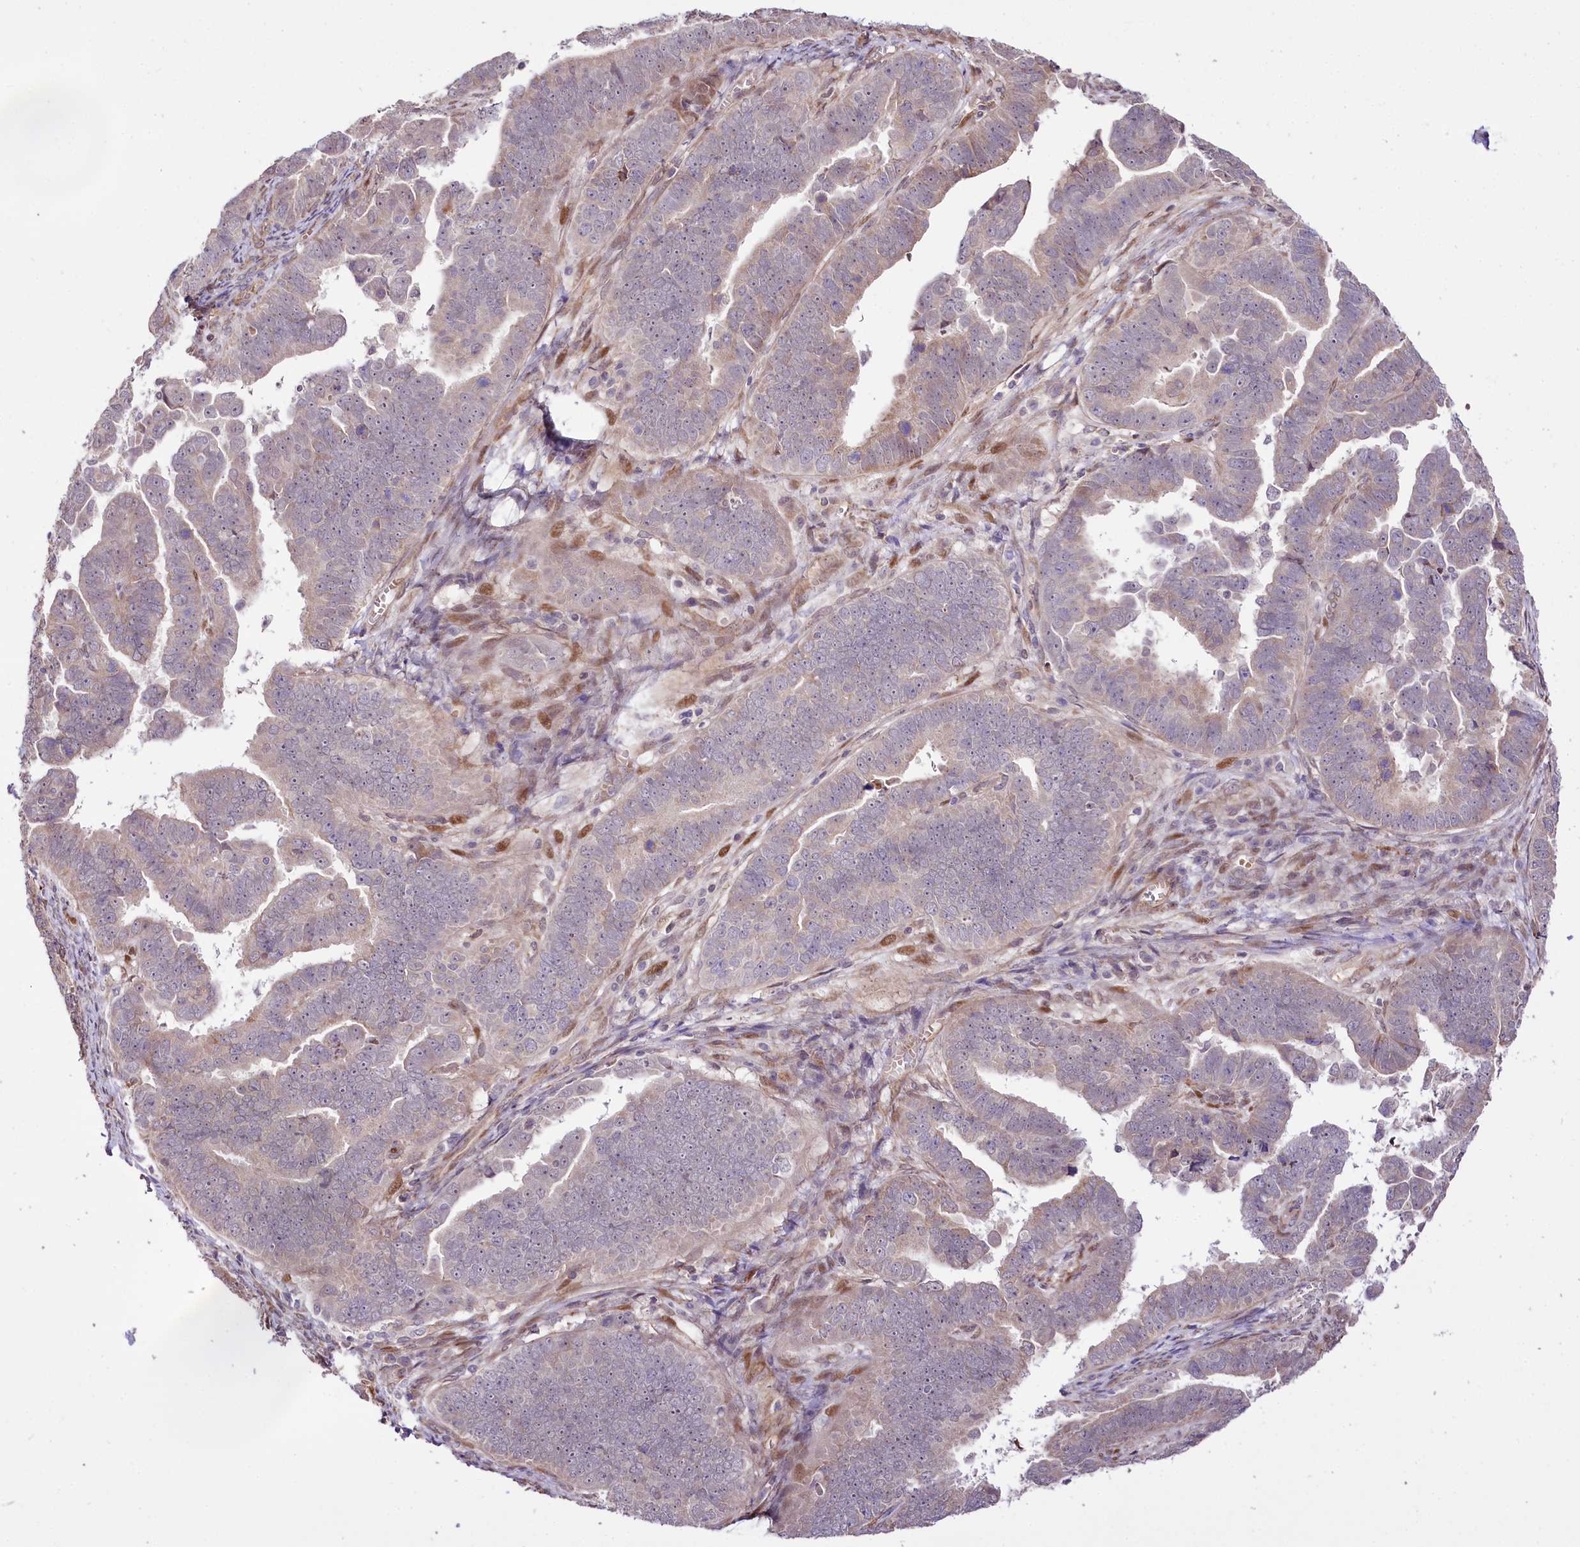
{"staining": {"intensity": "negative", "quantity": "none", "location": "none"}, "tissue": "endometrial cancer", "cell_type": "Tumor cells", "image_type": "cancer", "snomed": [{"axis": "morphology", "description": "Adenocarcinoma, NOS"}, {"axis": "topography", "description": "Endometrium"}], "caption": "Immunohistochemistry image of endometrial cancer stained for a protein (brown), which shows no expression in tumor cells.", "gene": "CUTC", "patient": {"sex": "female", "age": 75}}